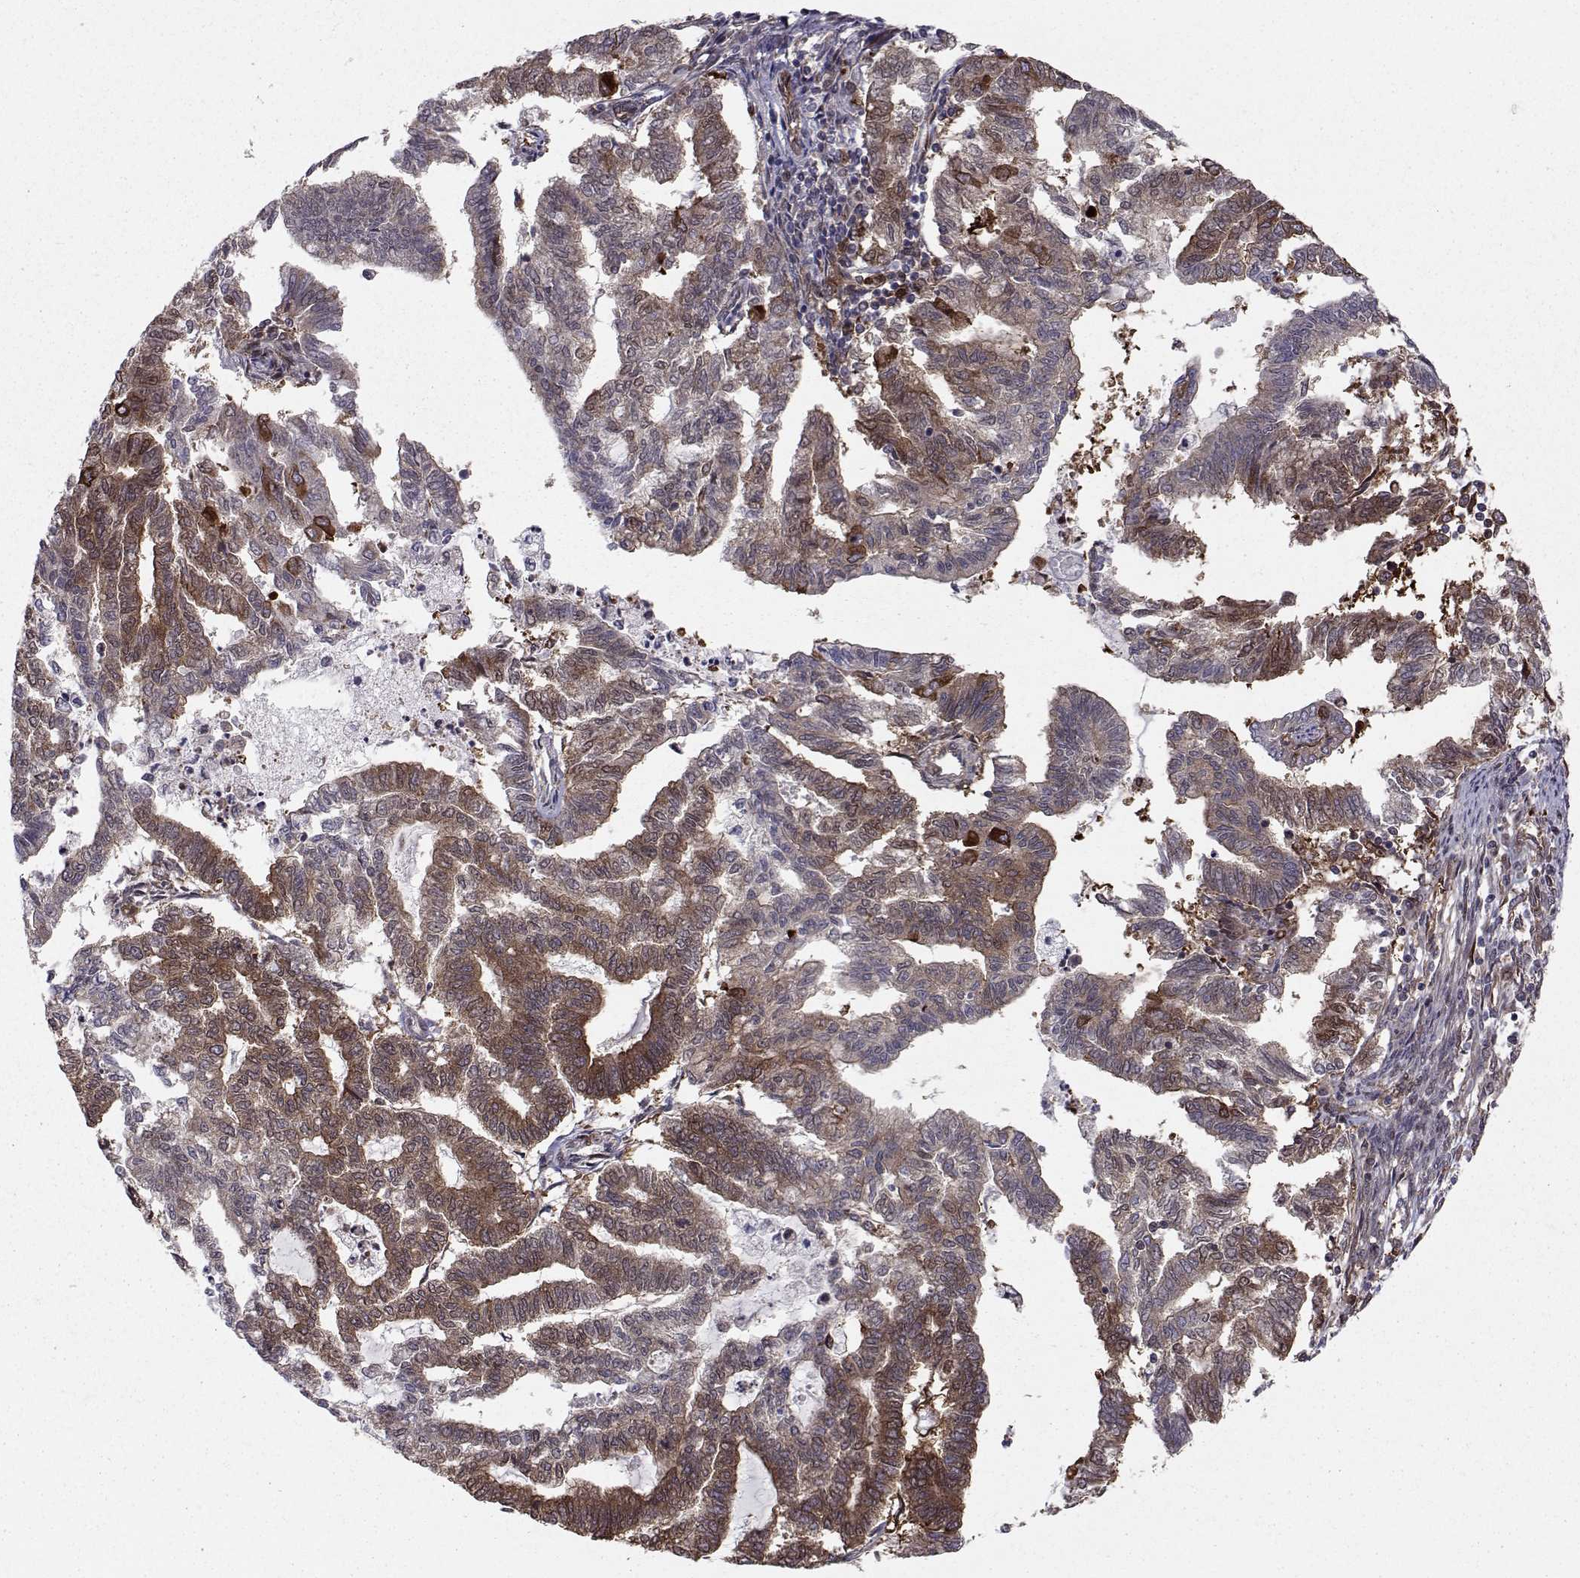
{"staining": {"intensity": "strong", "quantity": "25%-75%", "location": "cytoplasmic/membranous"}, "tissue": "endometrial cancer", "cell_type": "Tumor cells", "image_type": "cancer", "snomed": [{"axis": "morphology", "description": "Adenocarcinoma, NOS"}, {"axis": "topography", "description": "Endometrium"}], "caption": "Adenocarcinoma (endometrial) stained with immunohistochemistry displays strong cytoplasmic/membranous positivity in approximately 25%-75% of tumor cells.", "gene": "HSP90AB1", "patient": {"sex": "female", "age": 79}}